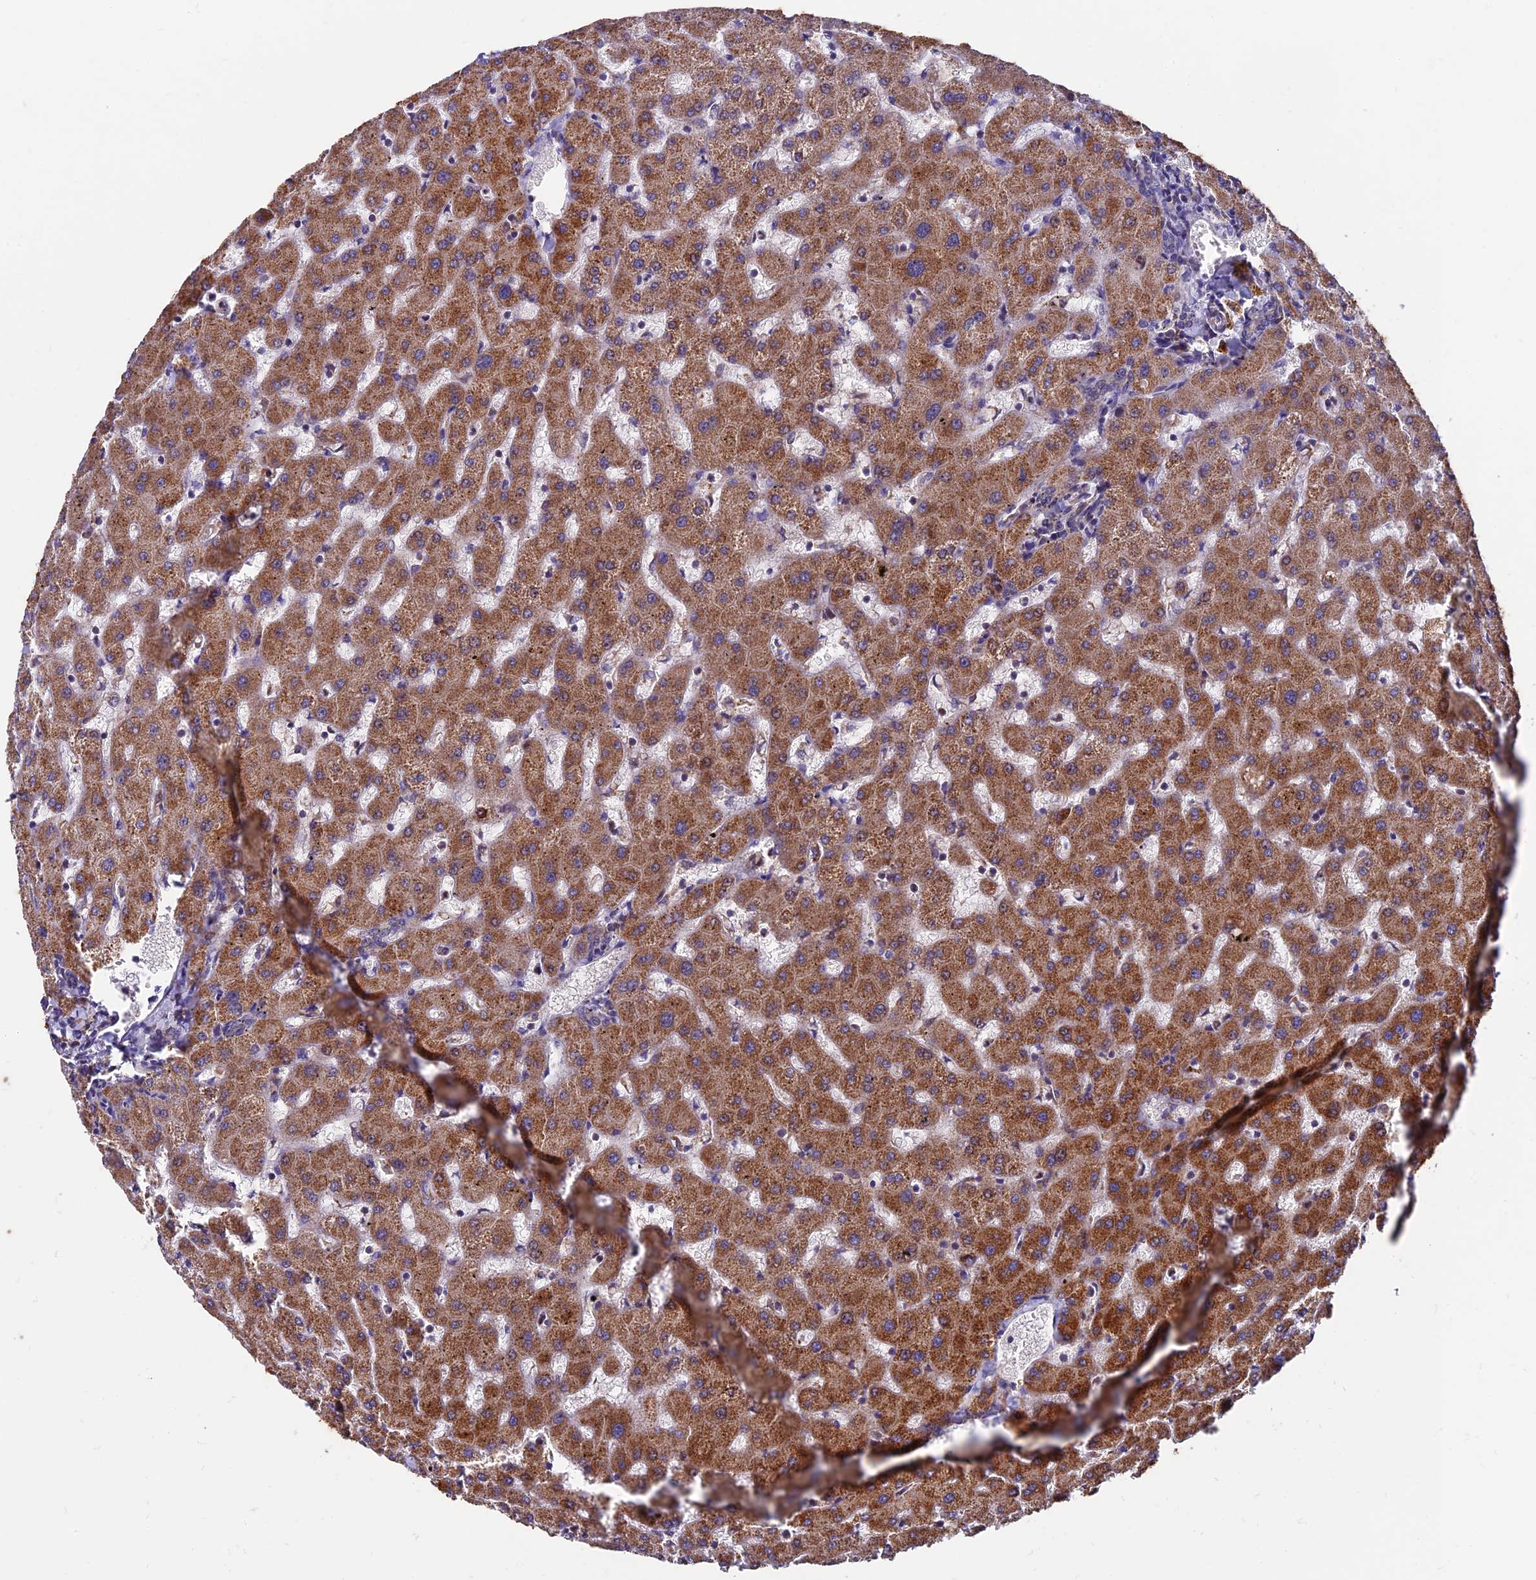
{"staining": {"intensity": "weak", "quantity": "25%-75%", "location": "cytoplasmic/membranous"}, "tissue": "liver", "cell_type": "Cholangiocytes", "image_type": "normal", "snomed": [{"axis": "morphology", "description": "Normal tissue, NOS"}, {"axis": "topography", "description": "Liver"}], "caption": "A high-resolution image shows immunohistochemistry (IHC) staining of benign liver, which displays weak cytoplasmic/membranous staining in approximately 25%-75% of cholangiocytes. Ihc stains the protein of interest in brown and the nuclei are stained blue.", "gene": "RNF17", "patient": {"sex": "female", "age": 63}}